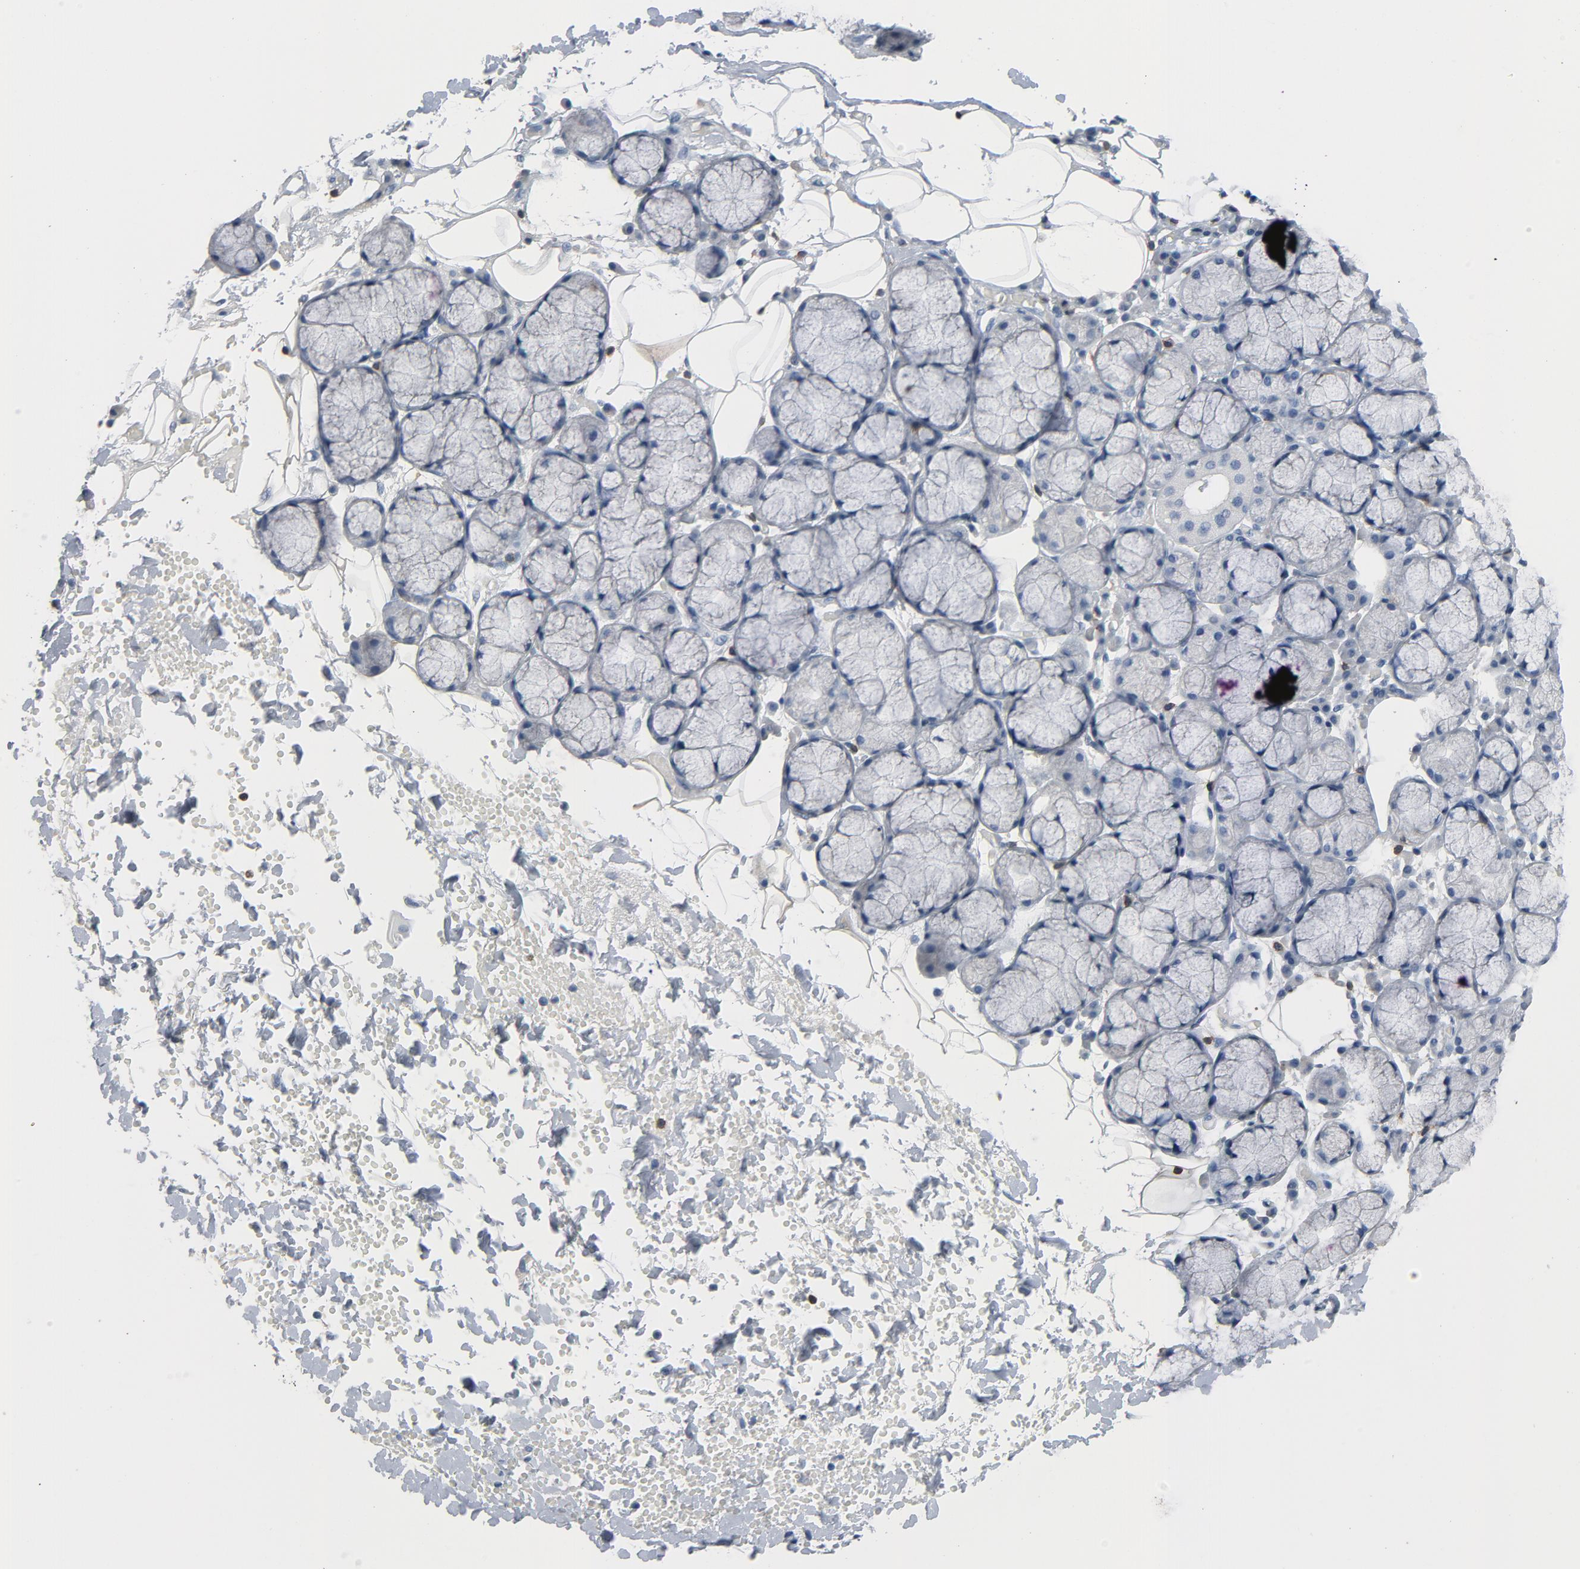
{"staining": {"intensity": "negative", "quantity": "none", "location": "none"}, "tissue": "salivary gland", "cell_type": "Glandular cells", "image_type": "normal", "snomed": [{"axis": "morphology", "description": "Normal tissue, NOS"}, {"axis": "topography", "description": "Skeletal muscle"}, {"axis": "topography", "description": "Oral tissue"}, {"axis": "topography", "description": "Salivary gland"}, {"axis": "topography", "description": "Peripheral nerve tissue"}], "caption": "This is a photomicrograph of immunohistochemistry (IHC) staining of benign salivary gland, which shows no staining in glandular cells. (Stains: DAB IHC with hematoxylin counter stain, Microscopy: brightfield microscopy at high magnification).", "gene": "LCK", "patient": {"sex": "male", "age": 54}}